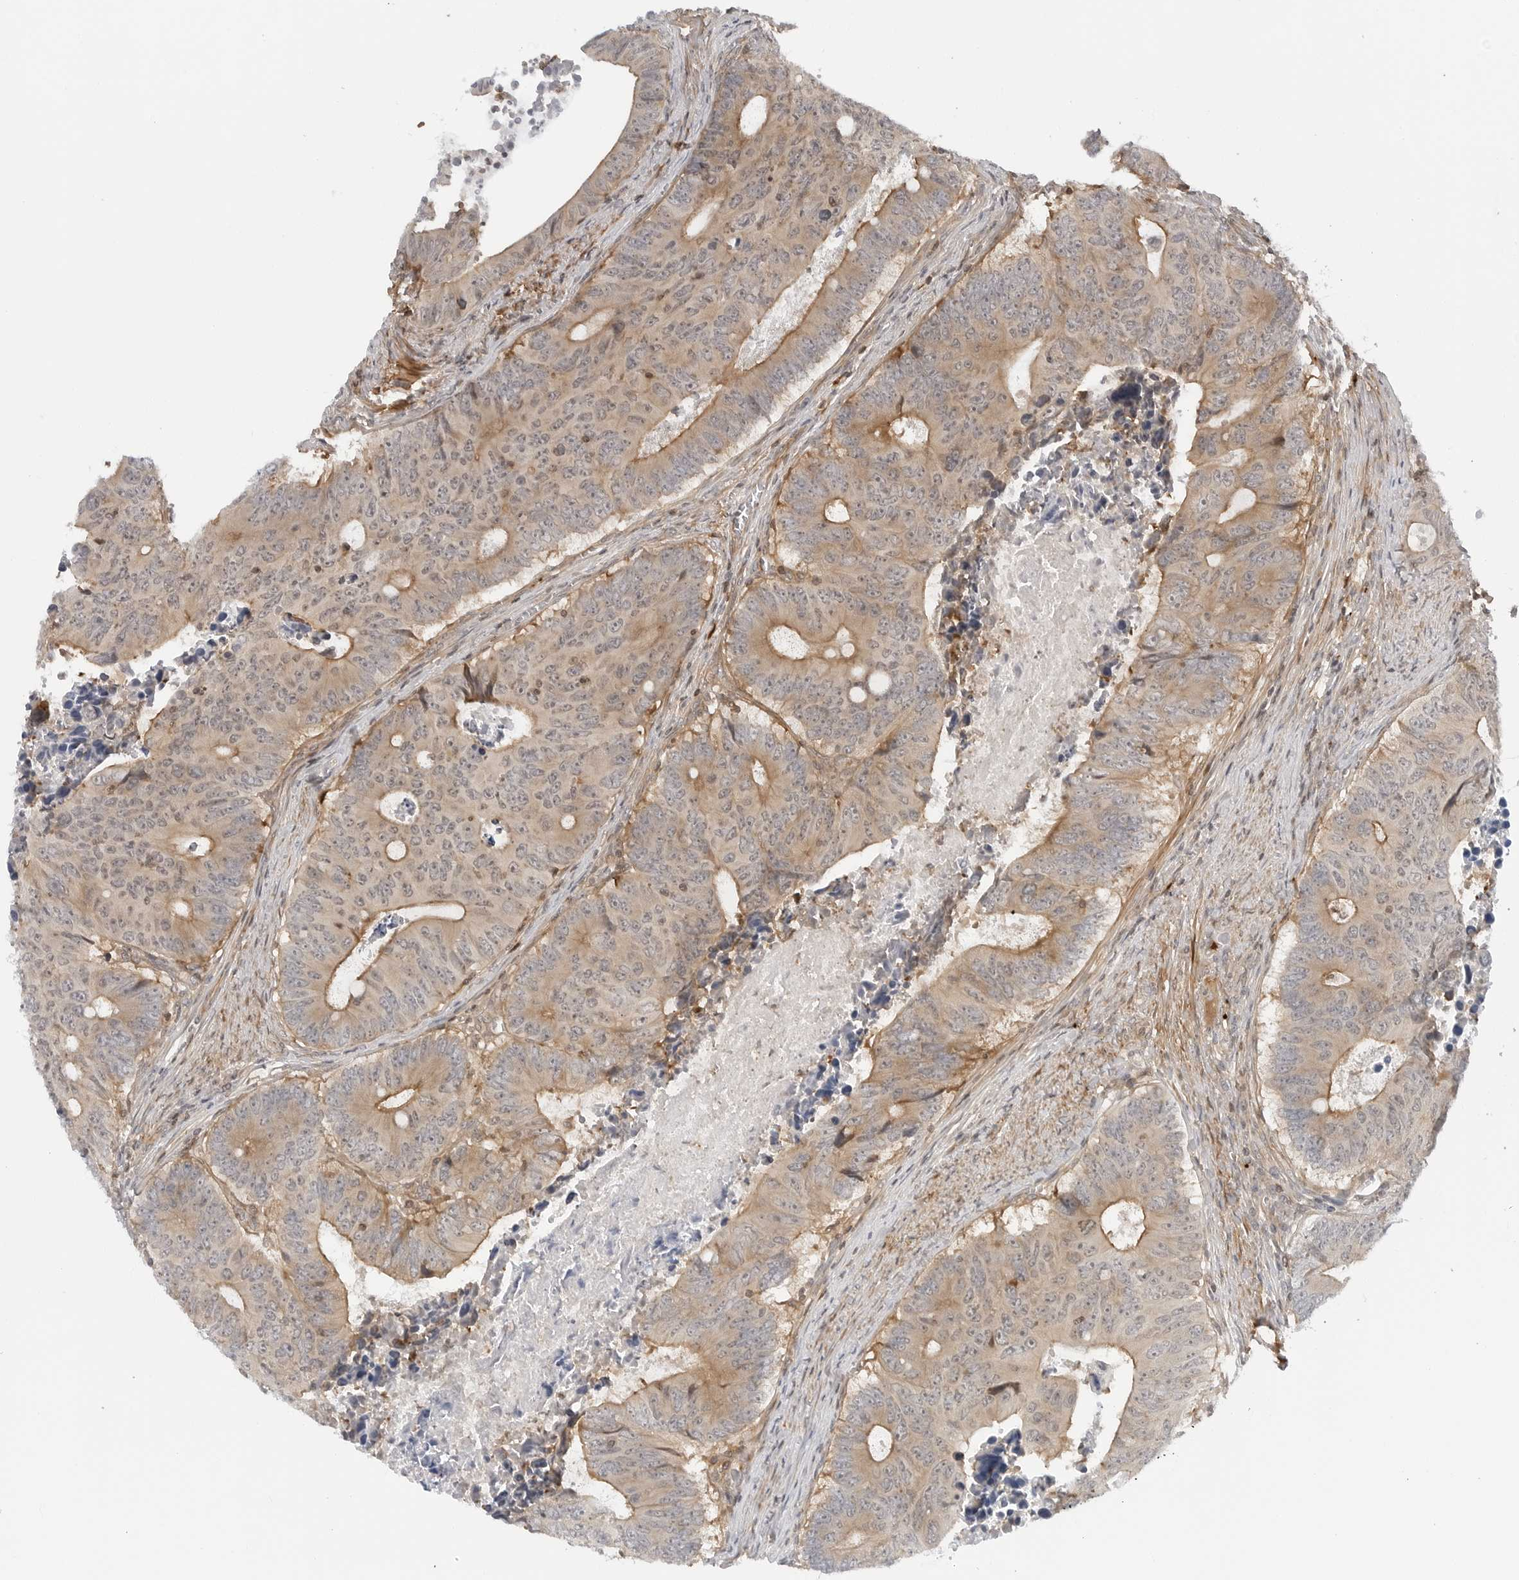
{"staining": {"intensity": "moderate", "quantity": "<25%", "location": "cytoplasmic/membranous"}, "tissue": "colorectal cancer", "cell_type": "Tumor cells", "image_type": "cancer", "snomed": [{"axis": "morphology", "description": "Adenocarcinoma, NOS"}, {"axis": "topography", "description": "Colon"}], "caption": "A low amount of moderate cytoplasmic/membranous expression is present in approximately <25% of tumor cells in colorectal cancer tissue. (brown staining indicates protein expression, while blue staining denotes nuclei).", "gene": "STXBP3", "patient": {"sex": "male", "age": 87}}